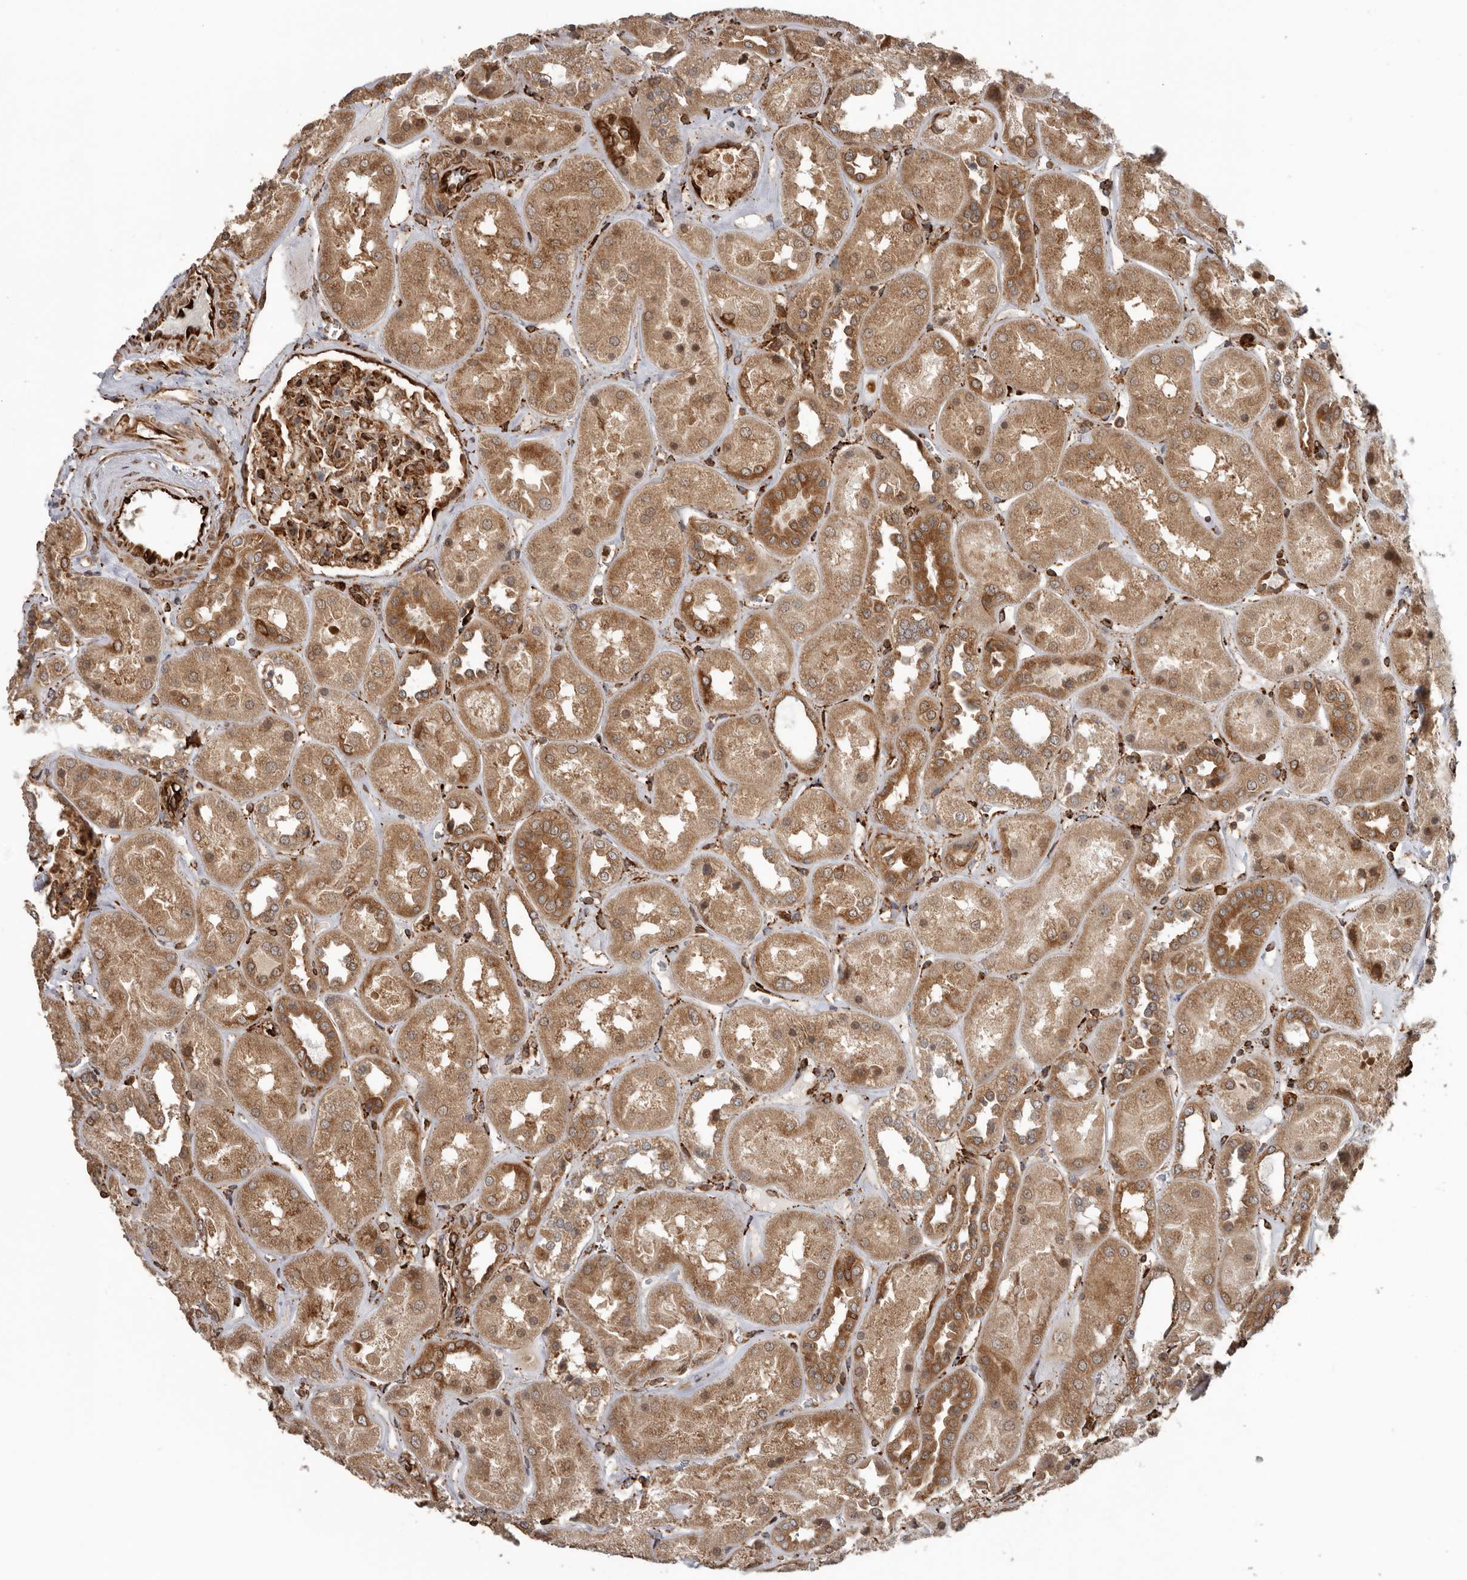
{"staining": {"intensity": "moderate", "quantity": ">75%", "location": "cytoplasmic/membranous"}, "tissue": "kidney", "cell_type": "Cells in glomeruli", "image_type": "normal", "snomed": [{"axis": "morphology", "description": "Normal tissue, NOS"}, {"axis": "topography", "description": "Kidney"}], "caption": "Protein staining of unremarkable kidney displays moderate cytoplasmic/membranous positivity in approximately >75% of cells in glomeruli.", "gene": "CEP350", "patient": {"sex": "male", "age": 70}}